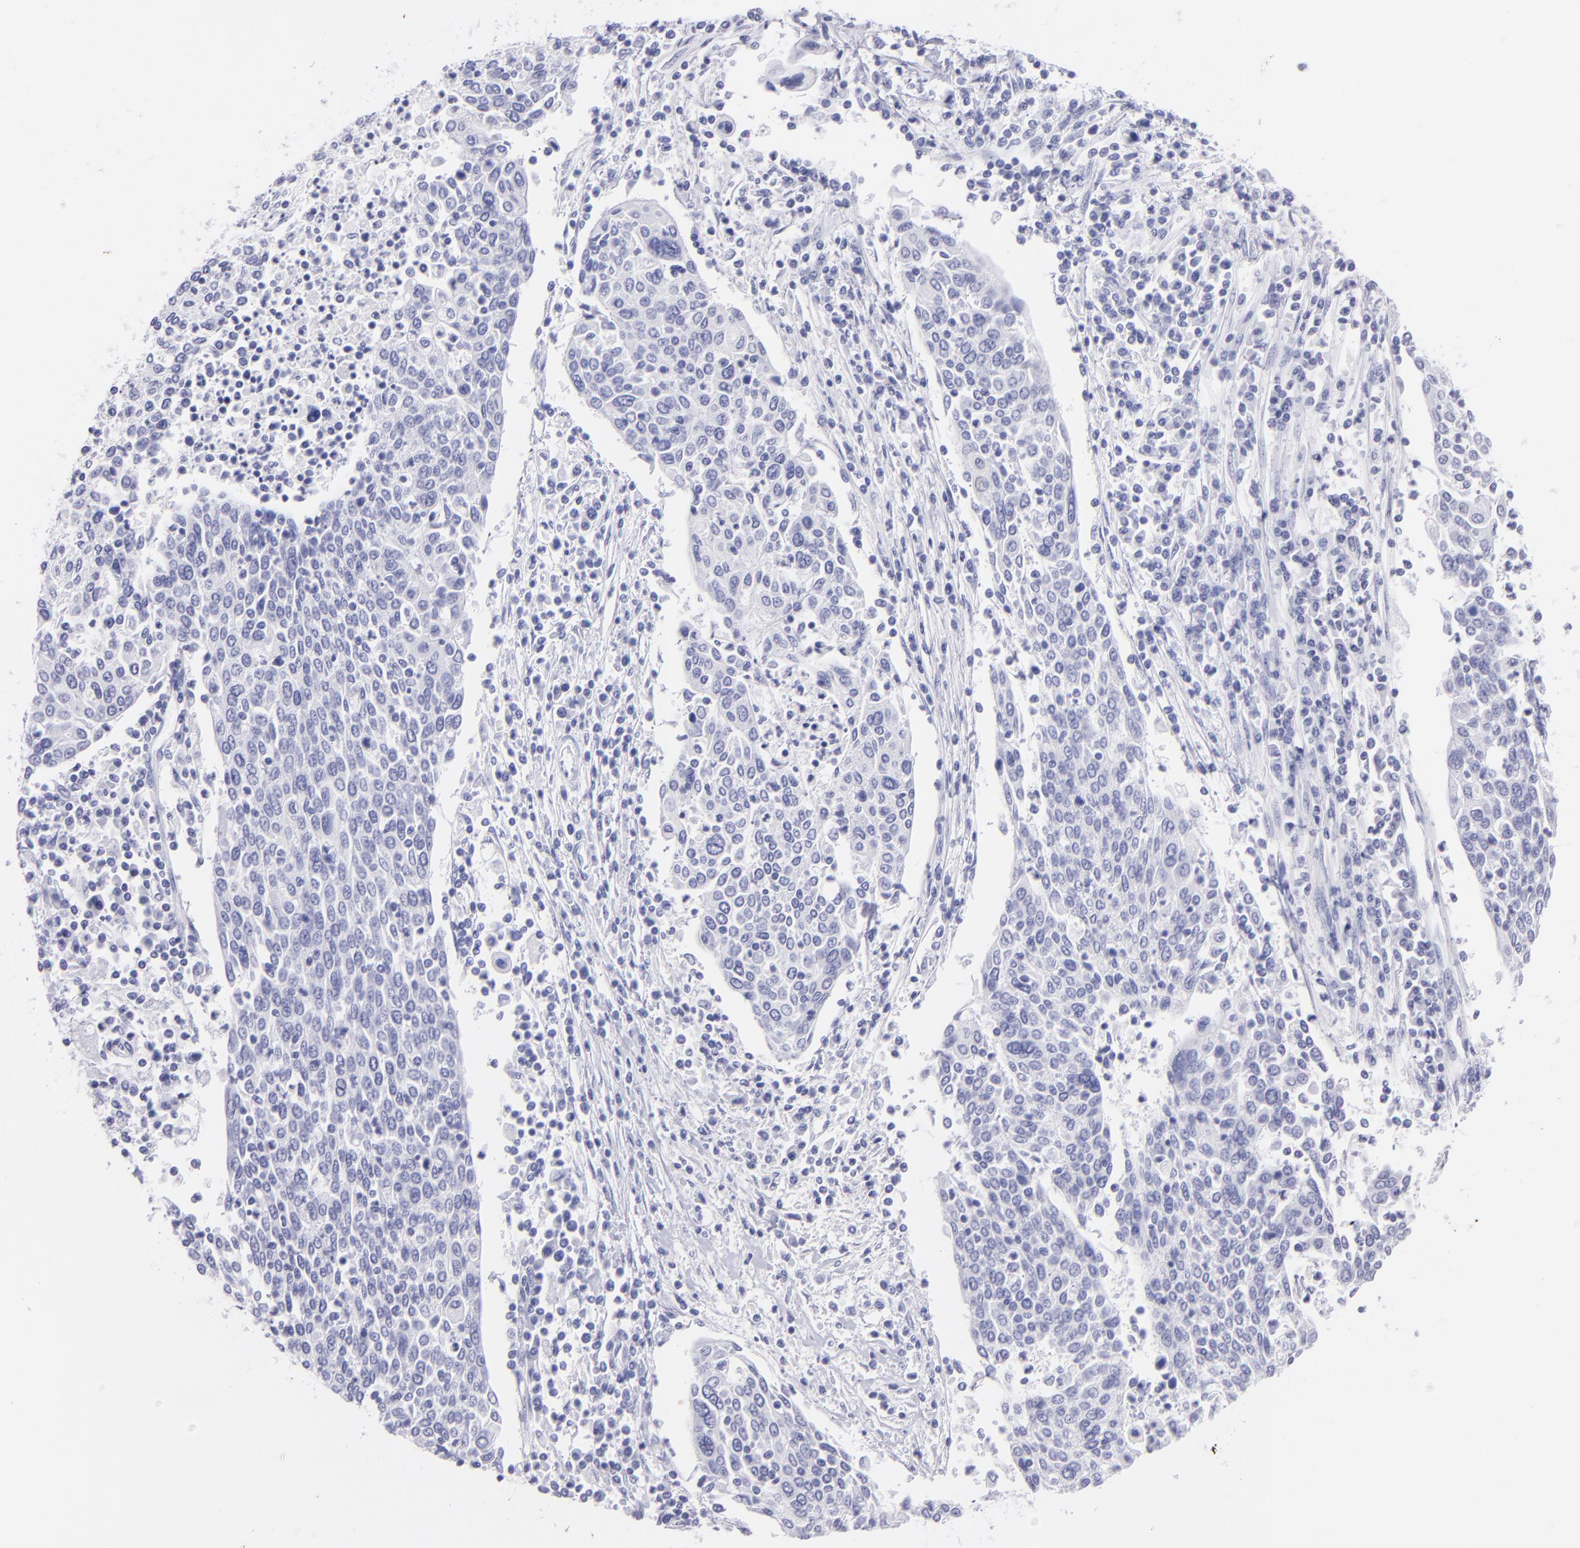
{"staining": {"intensity": "negative", "quantity": "none", "location": "none"}, "tissue": "cervical cancer", "cell_type": "Tumor cells", "image_type": "cancer", "snomed": [{"axis": "morphology", "description": "Squamous cell carcinoma, NOS"}, {"axis": "topography", "description": "Cervix"}], "caption": "Immunohistochemical staining of cervical cancer (squamous cell carcinoma) demonstrates no significant staining in tumor cells.", "gene": "CNP", "patient": {"sex": "female", "age": 40}}